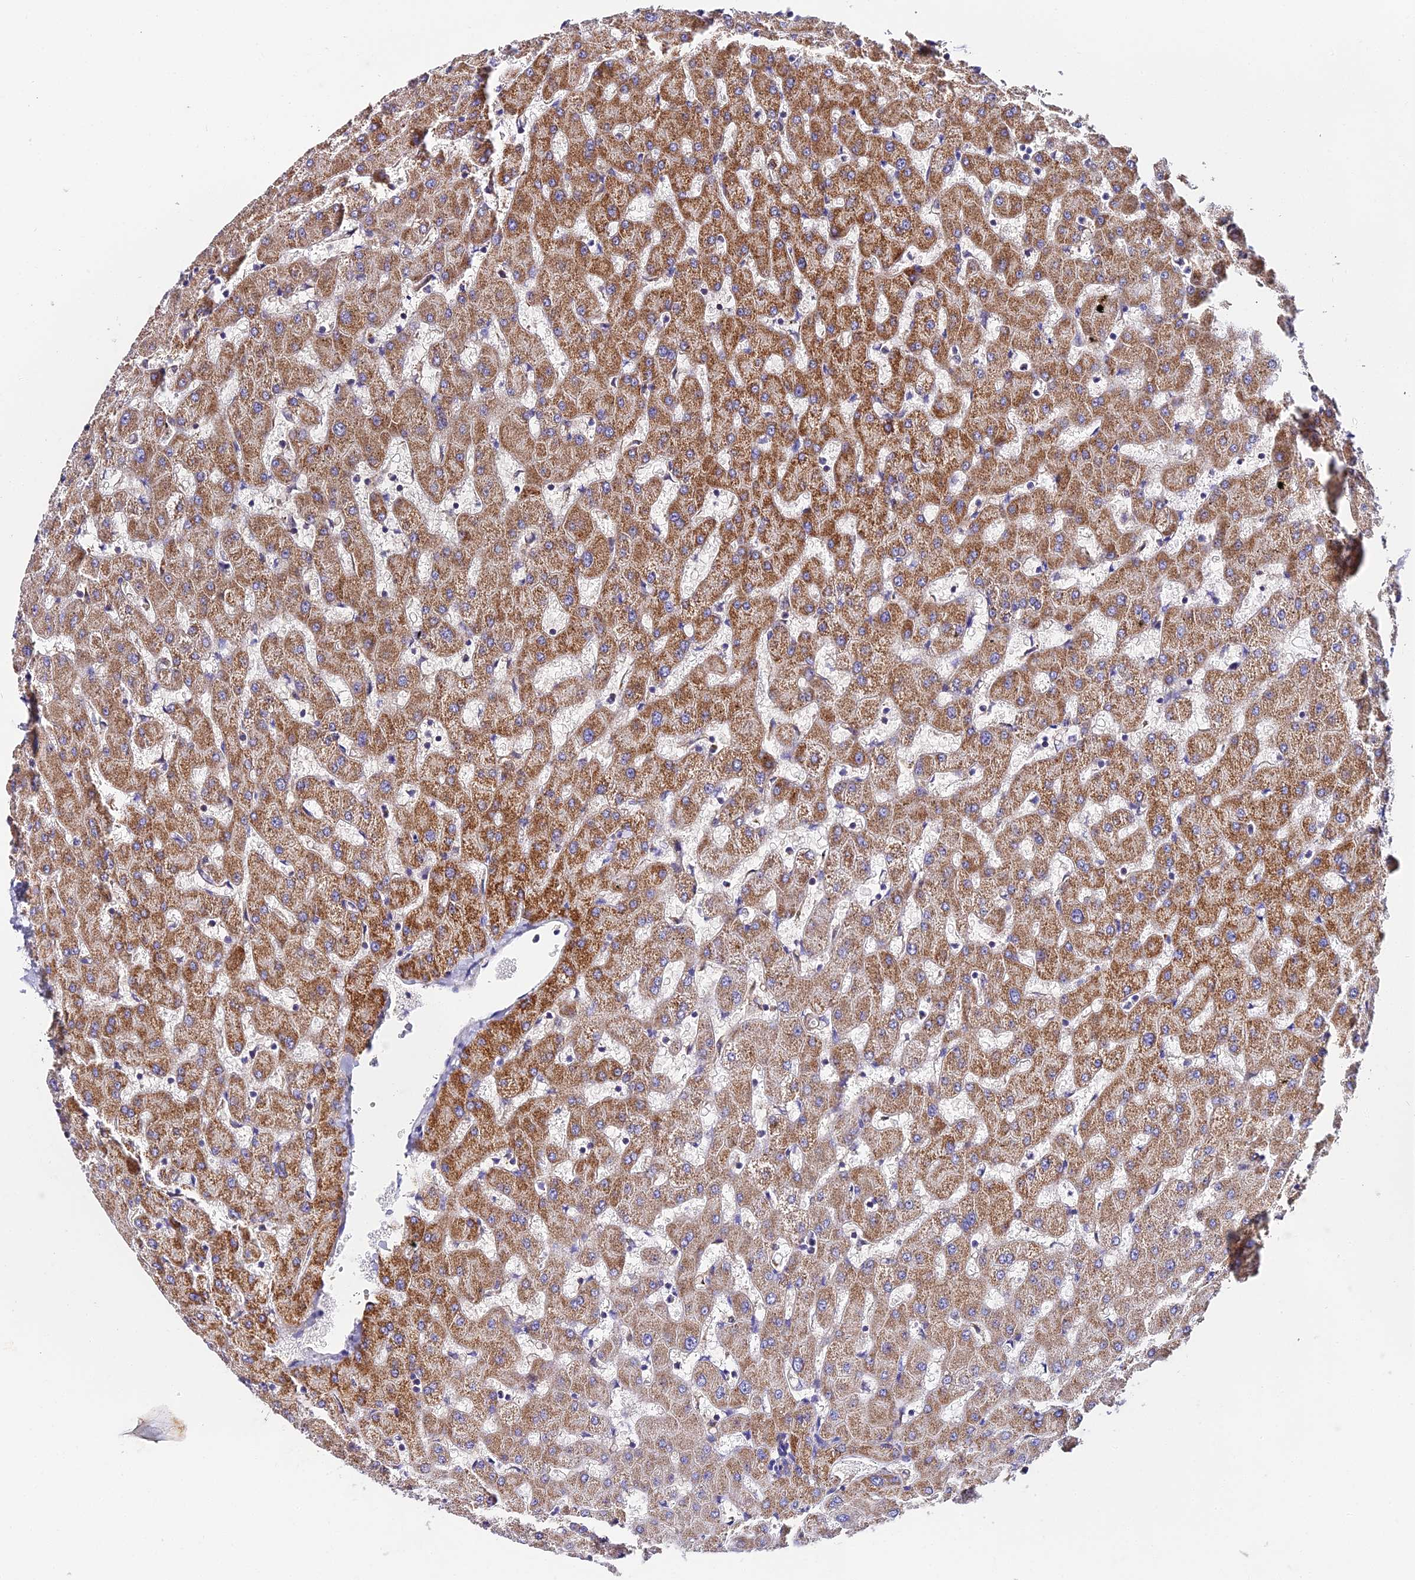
{"staining": {"intensity": "weak", "quantity": "25%-75%", "location": "cytoplasmic/membranous"}, "tissue": "liver", "cell_type": "Cholangiocytes", "image_type": "normal", "snomed": [{"axis": "morphology", "description": "Normal tissue, NOS"}, {"axis": "topography", "description": "Liver"}], "caption": "The histopathology image displays staining of benign liver, revealing weak cytoplasmic/membranous protein expression (brown color) within cholangiocytes.", "gene": "ZBED8", "patient": {"sex": "female", "age": 63}}